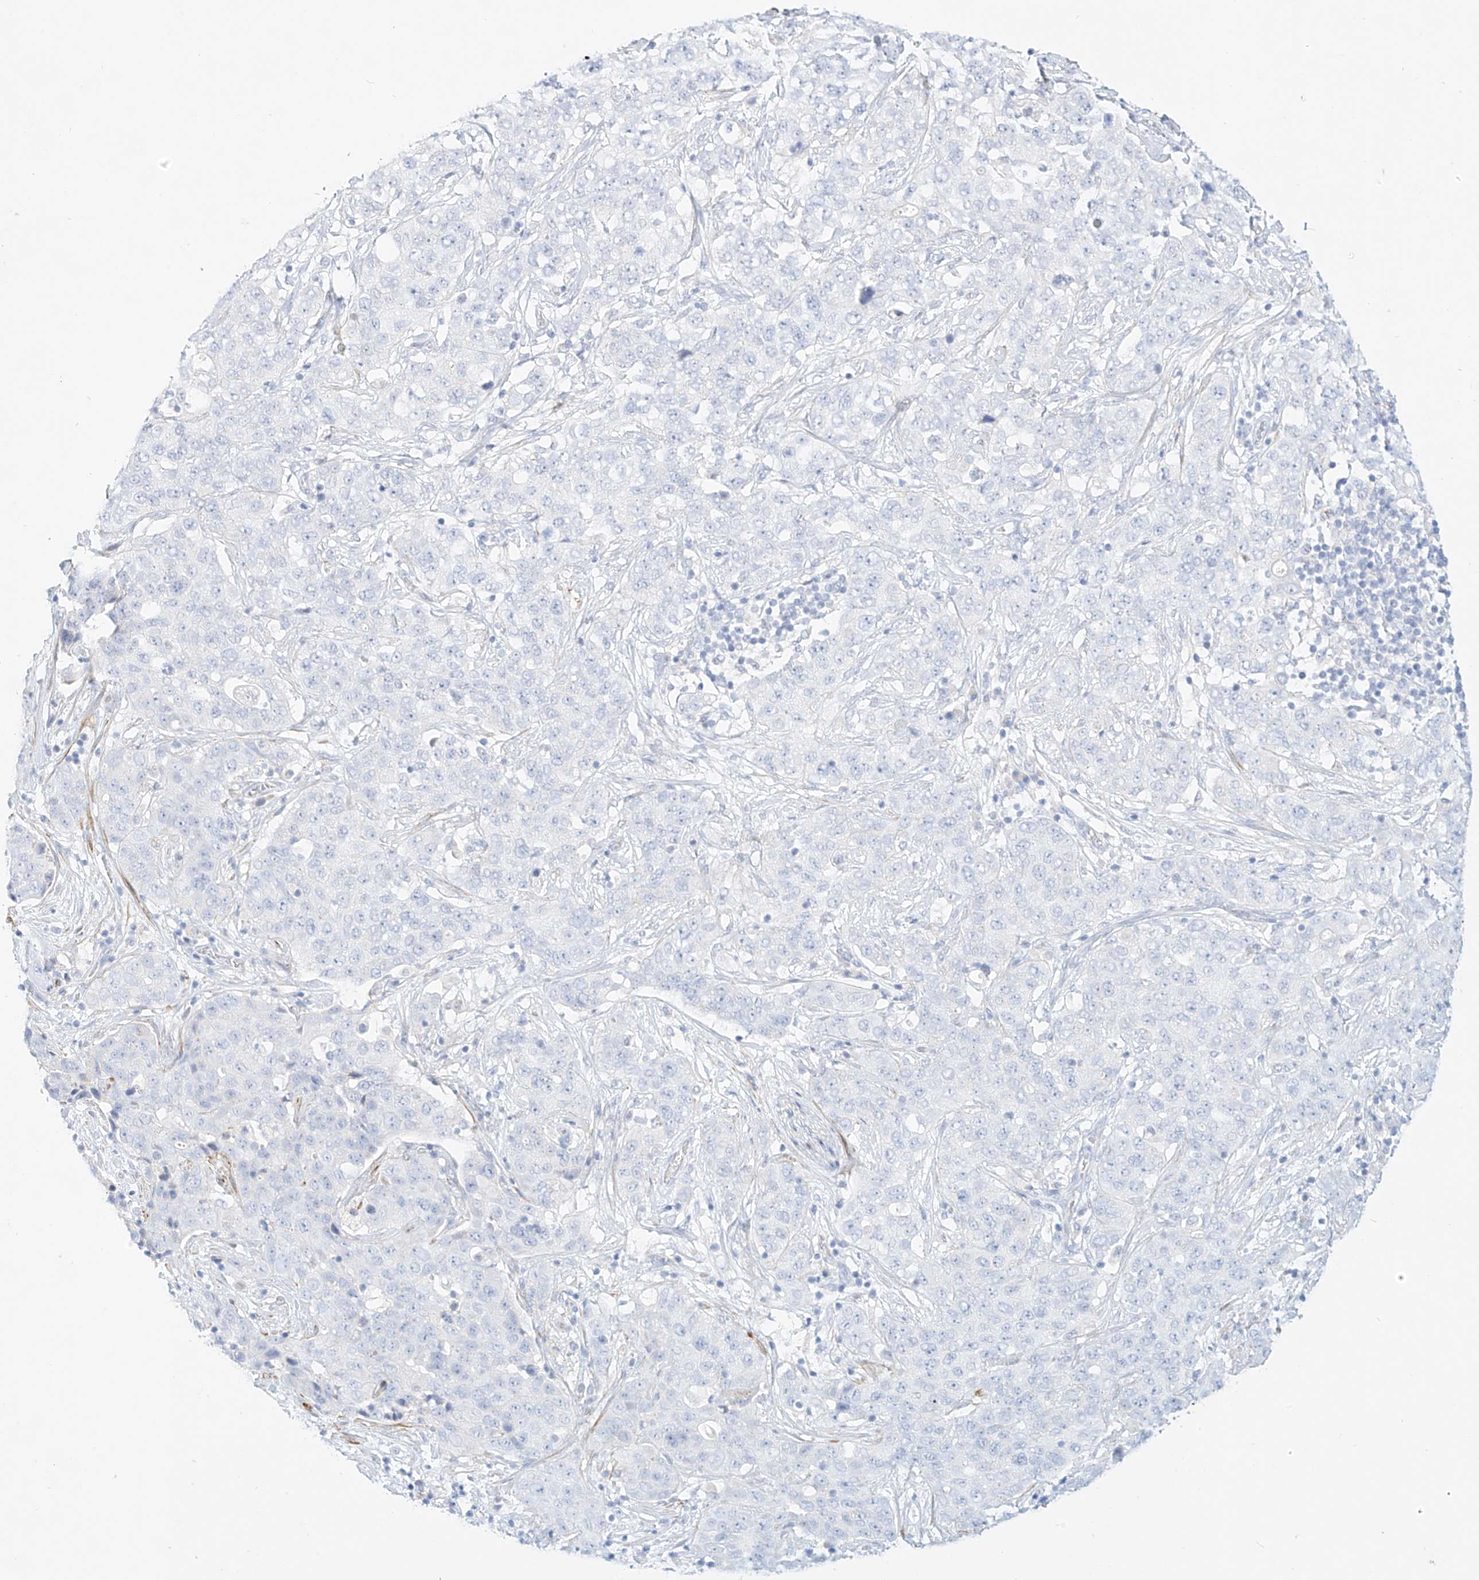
{"staining": {"intensity": "negative", "quantity": "none", "location": "none"}, "tissue": "stomach cancer", "cell_type": "Tumor cells", "image_type": "cancer", "snomed": [{"axis": "morphology", "description": "Normal tissue, NOS"}, {"axis": "morphology", "description": "Adenocarcinoma, NOS"}, {"axis": "topography", "description": "Lymph node"}, {"axis": "topography", "description": "Stomach"}], "caption": "The immunohistochemistry (IHC) micrograph has no significant staining in tumor cells of stomach adenocarcinoma tissue.", "gene": "ST3GAL5", "patient": {"sex": "male", "age": 48}}